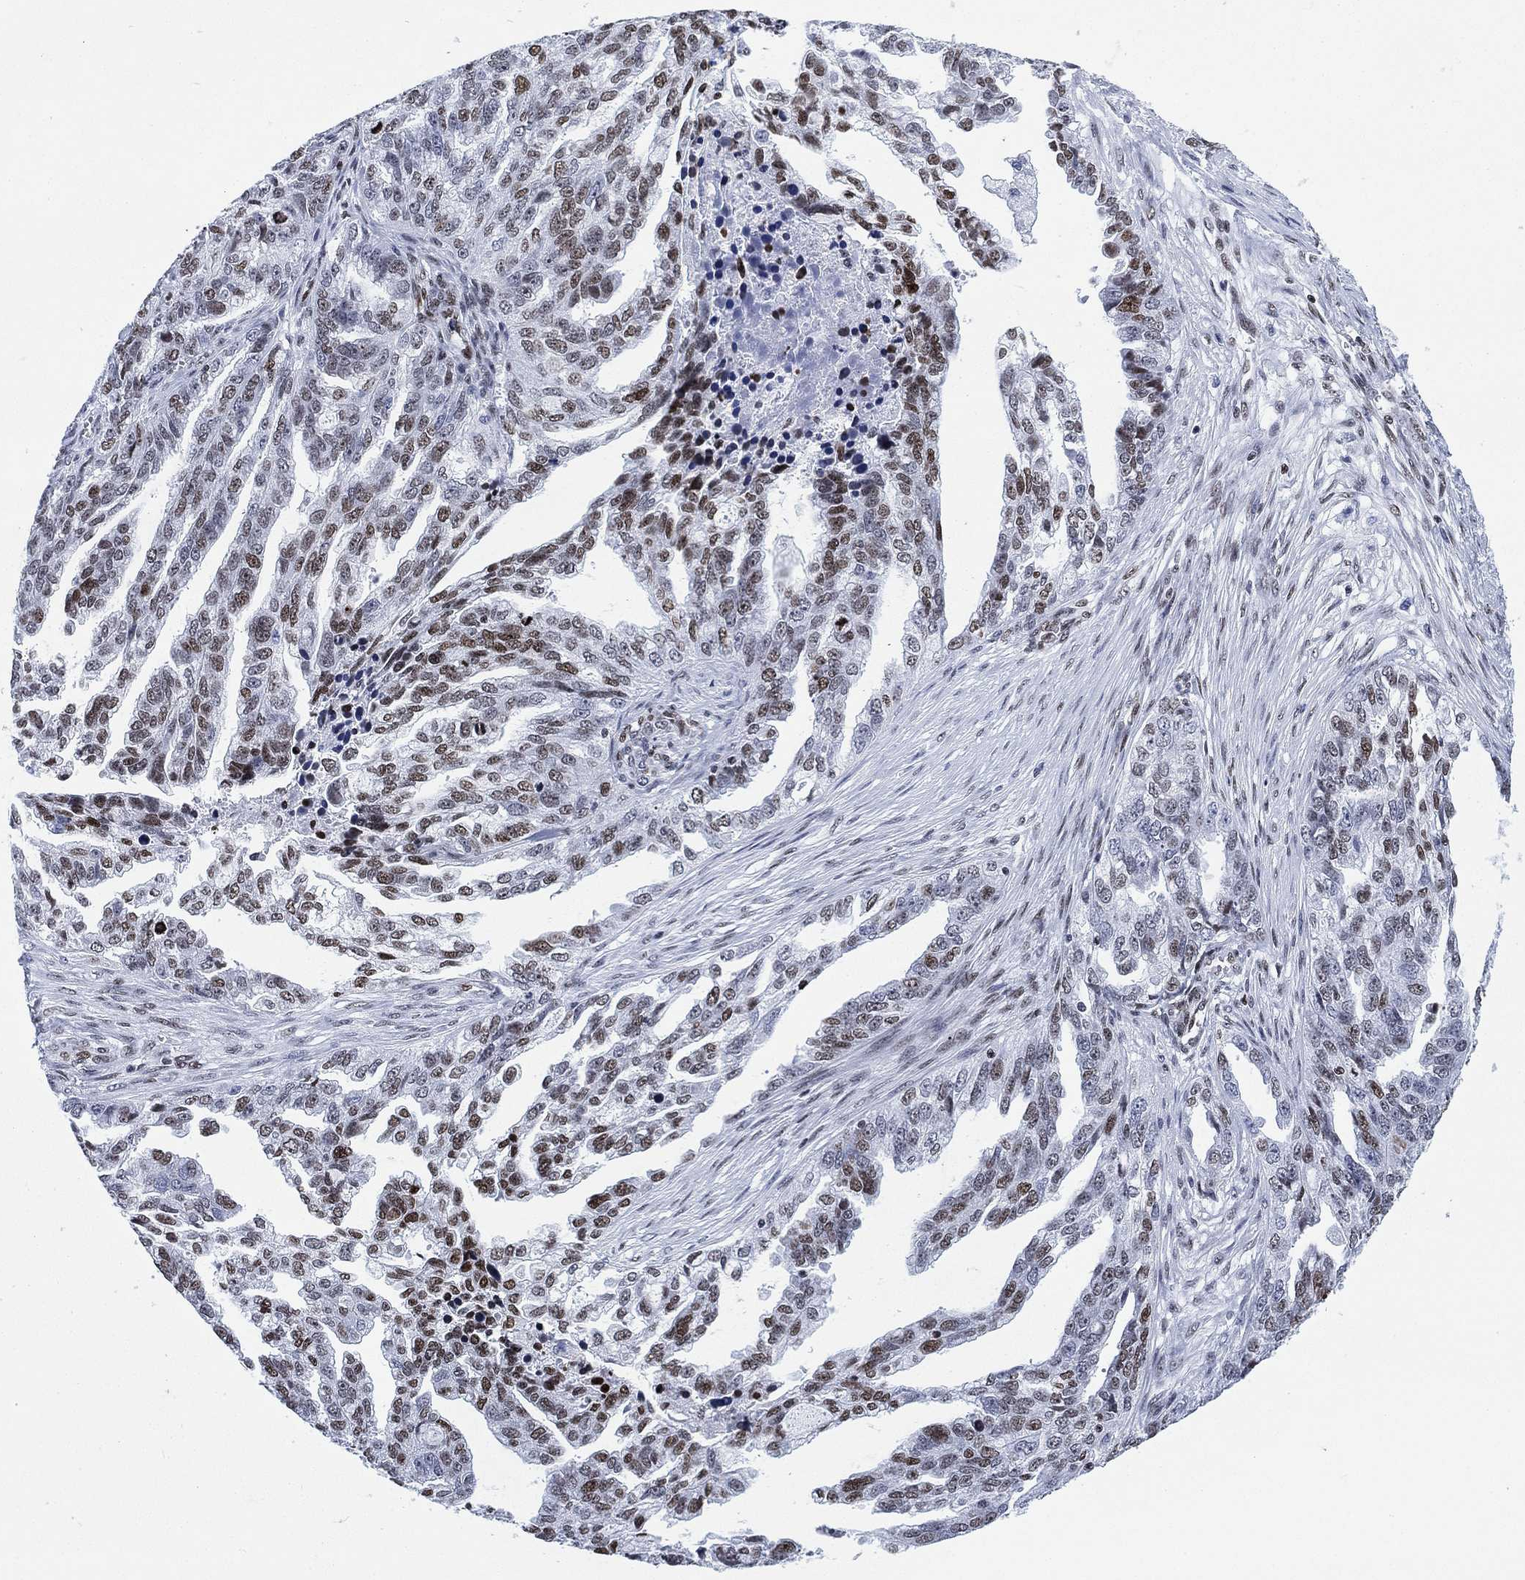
{"staining": {"intensity": "moderate", "quantity": "25%-75%", "location": "nuclear"}, "tissue": "ovarian cancer", "cell_type": "Tumor cells", "image_type": "cancer", "snomed": [{"axis": "morphology", "description": "Cystadenocarcinoma, serous, NOS"}, {"axis": "topography", "description": "Ovary"}], "caption": "Tumor cells display medium levels of moderate nuclear expression in about 25%-75% of cells in serous cystadenocarcinoma (ovarian).", "gene": "H1-10", "patient": {"sex": "female", "age": 51}}